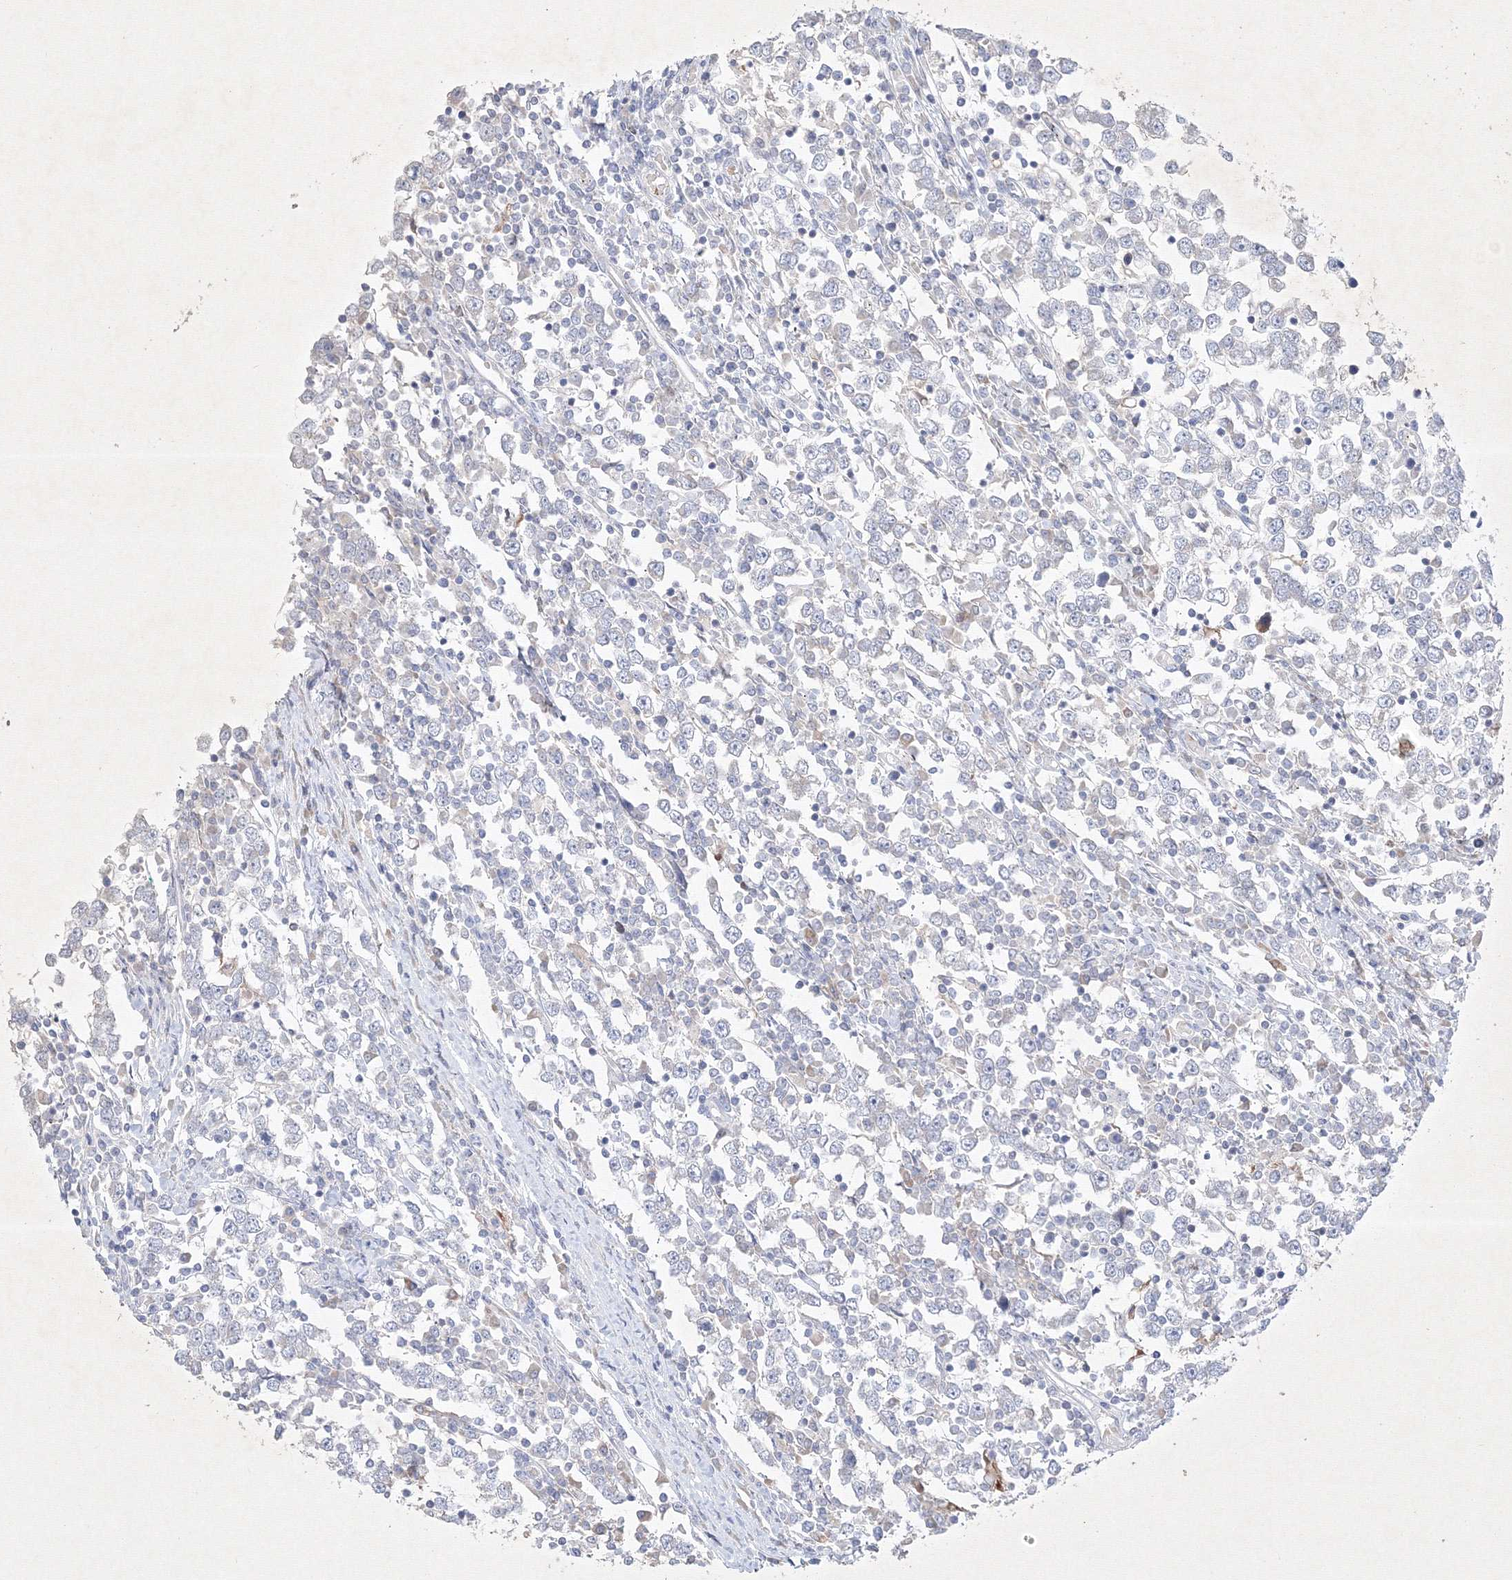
{"staining": {"intensity": "negative", "quantity": "none", "location": "none"}, "tissue": "testis cancer", "cell_type": "Tumor cells", "image_type": "cancer", "snomed": [{"axis": "morphology", "description": "Seminoma, NOS"}, {"axis": "topography", "description": "Testis"}], "caption": "Protein analysis of testis seminoma displays no significant staining in tumor cells. The staining was performed using DAB (3,3'-diaminobenzidine) to visualize the protein expression in brown, while the nuclei were stained in blue with hematoxylin (Magnification: 20x).", "gene": "CXXC4", "patient": {"sex": "male", "age": 65}}